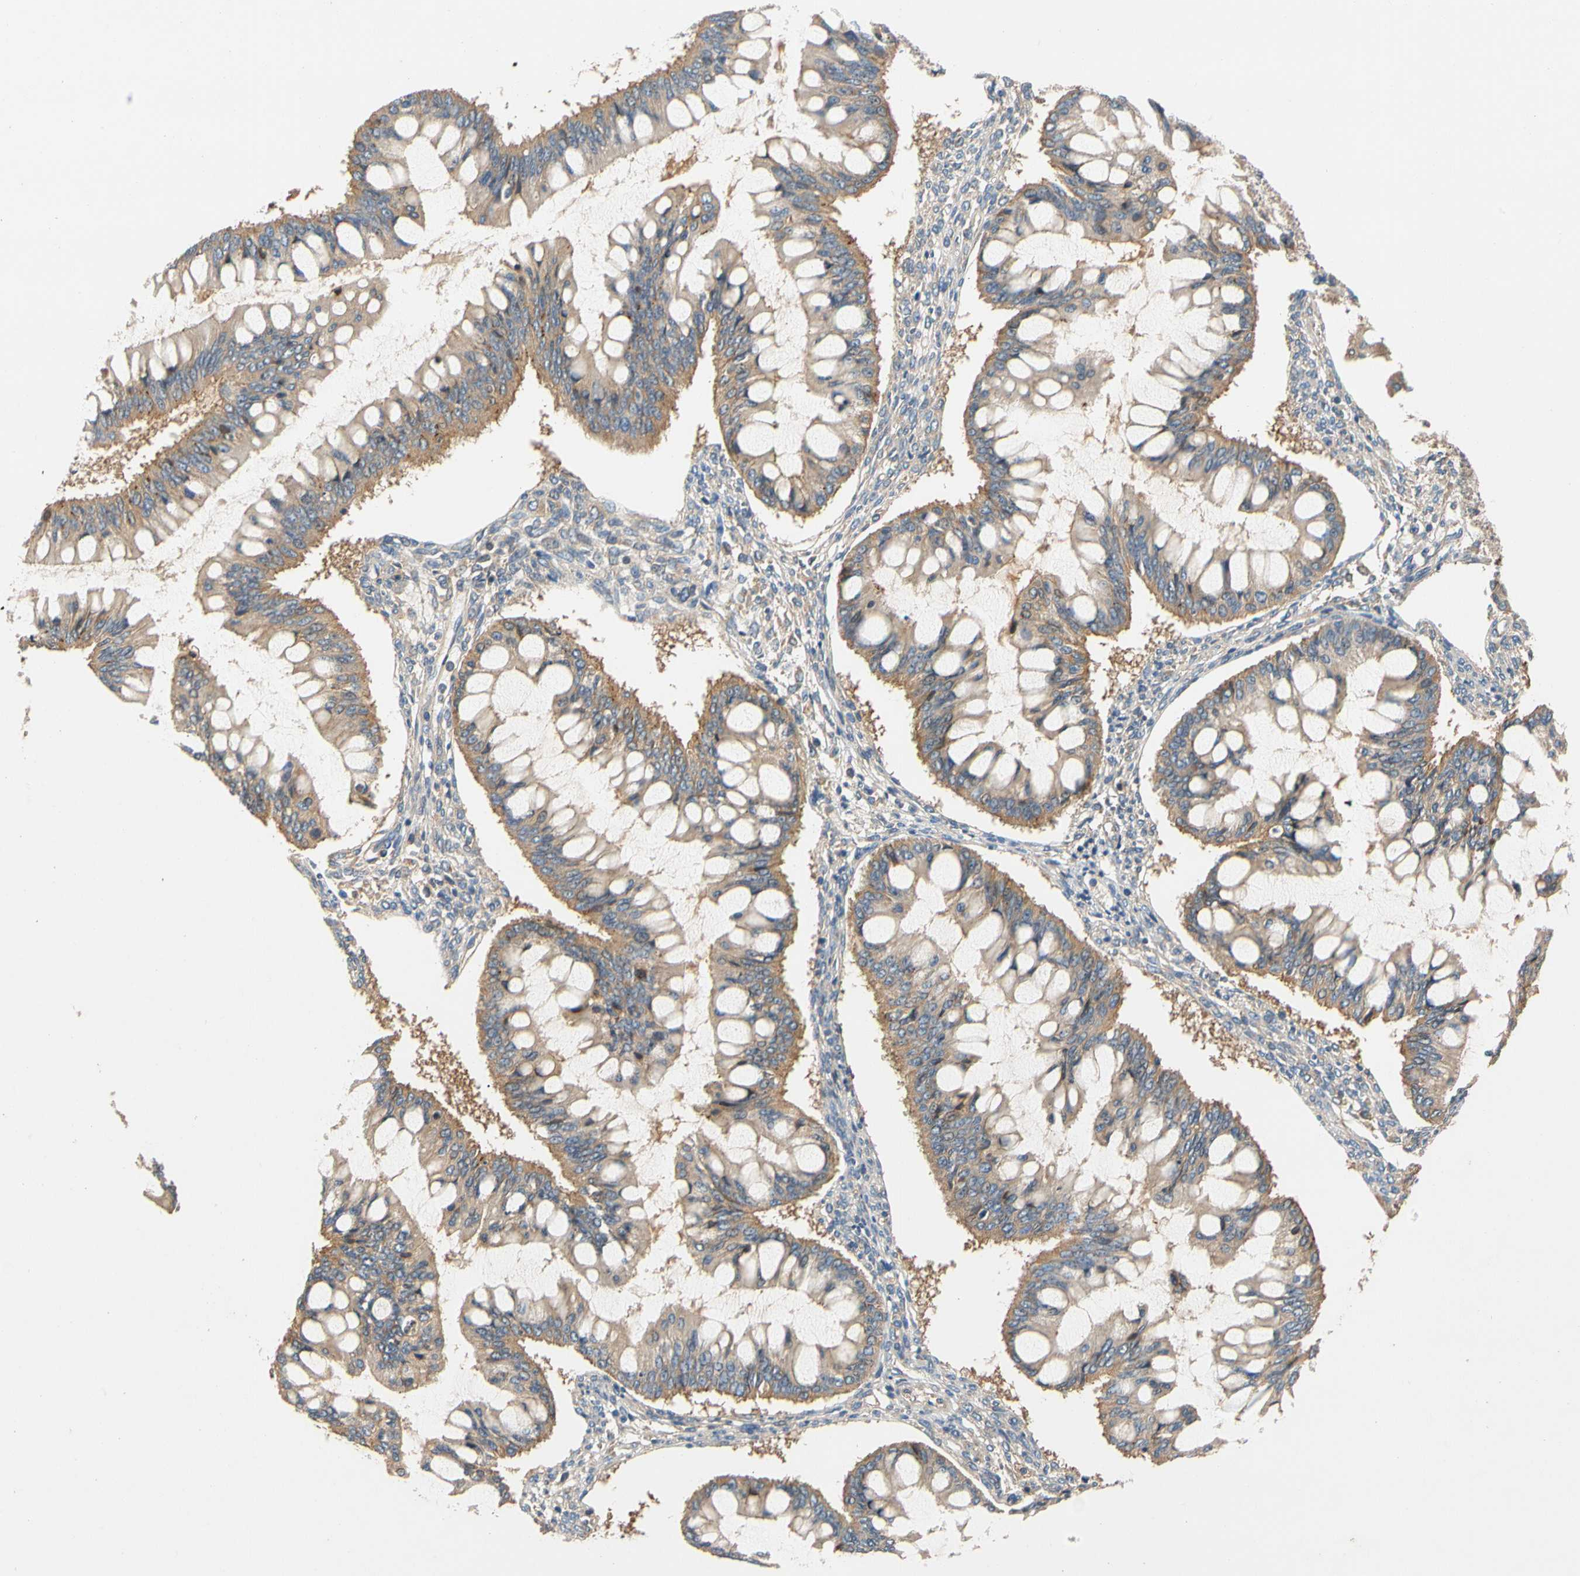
{"staining": {"intensity": "moderate", "quantity": "25%-75%", "location": "cytoplasmic/membranous"}, "tissue": "ovarian cancer", "cell_type": "Tumor cells", "image_type": "cancer", "snomed": [{"axis": "morphology", "description": "Cystadenocarcinoma, mucinous, NOS"}, {"axis": "topography", "description": "Ovary"}], "caption": "An IHC image of tumor tissue is shown. Protein staining in brown labels moderate cytoplasmic/membranous positivity in ovarian cancer (mucinous cystadenocarcinoma) within tumor cells.", "gene": "USP46", "patient": {"sex": "female", "age": 73}}